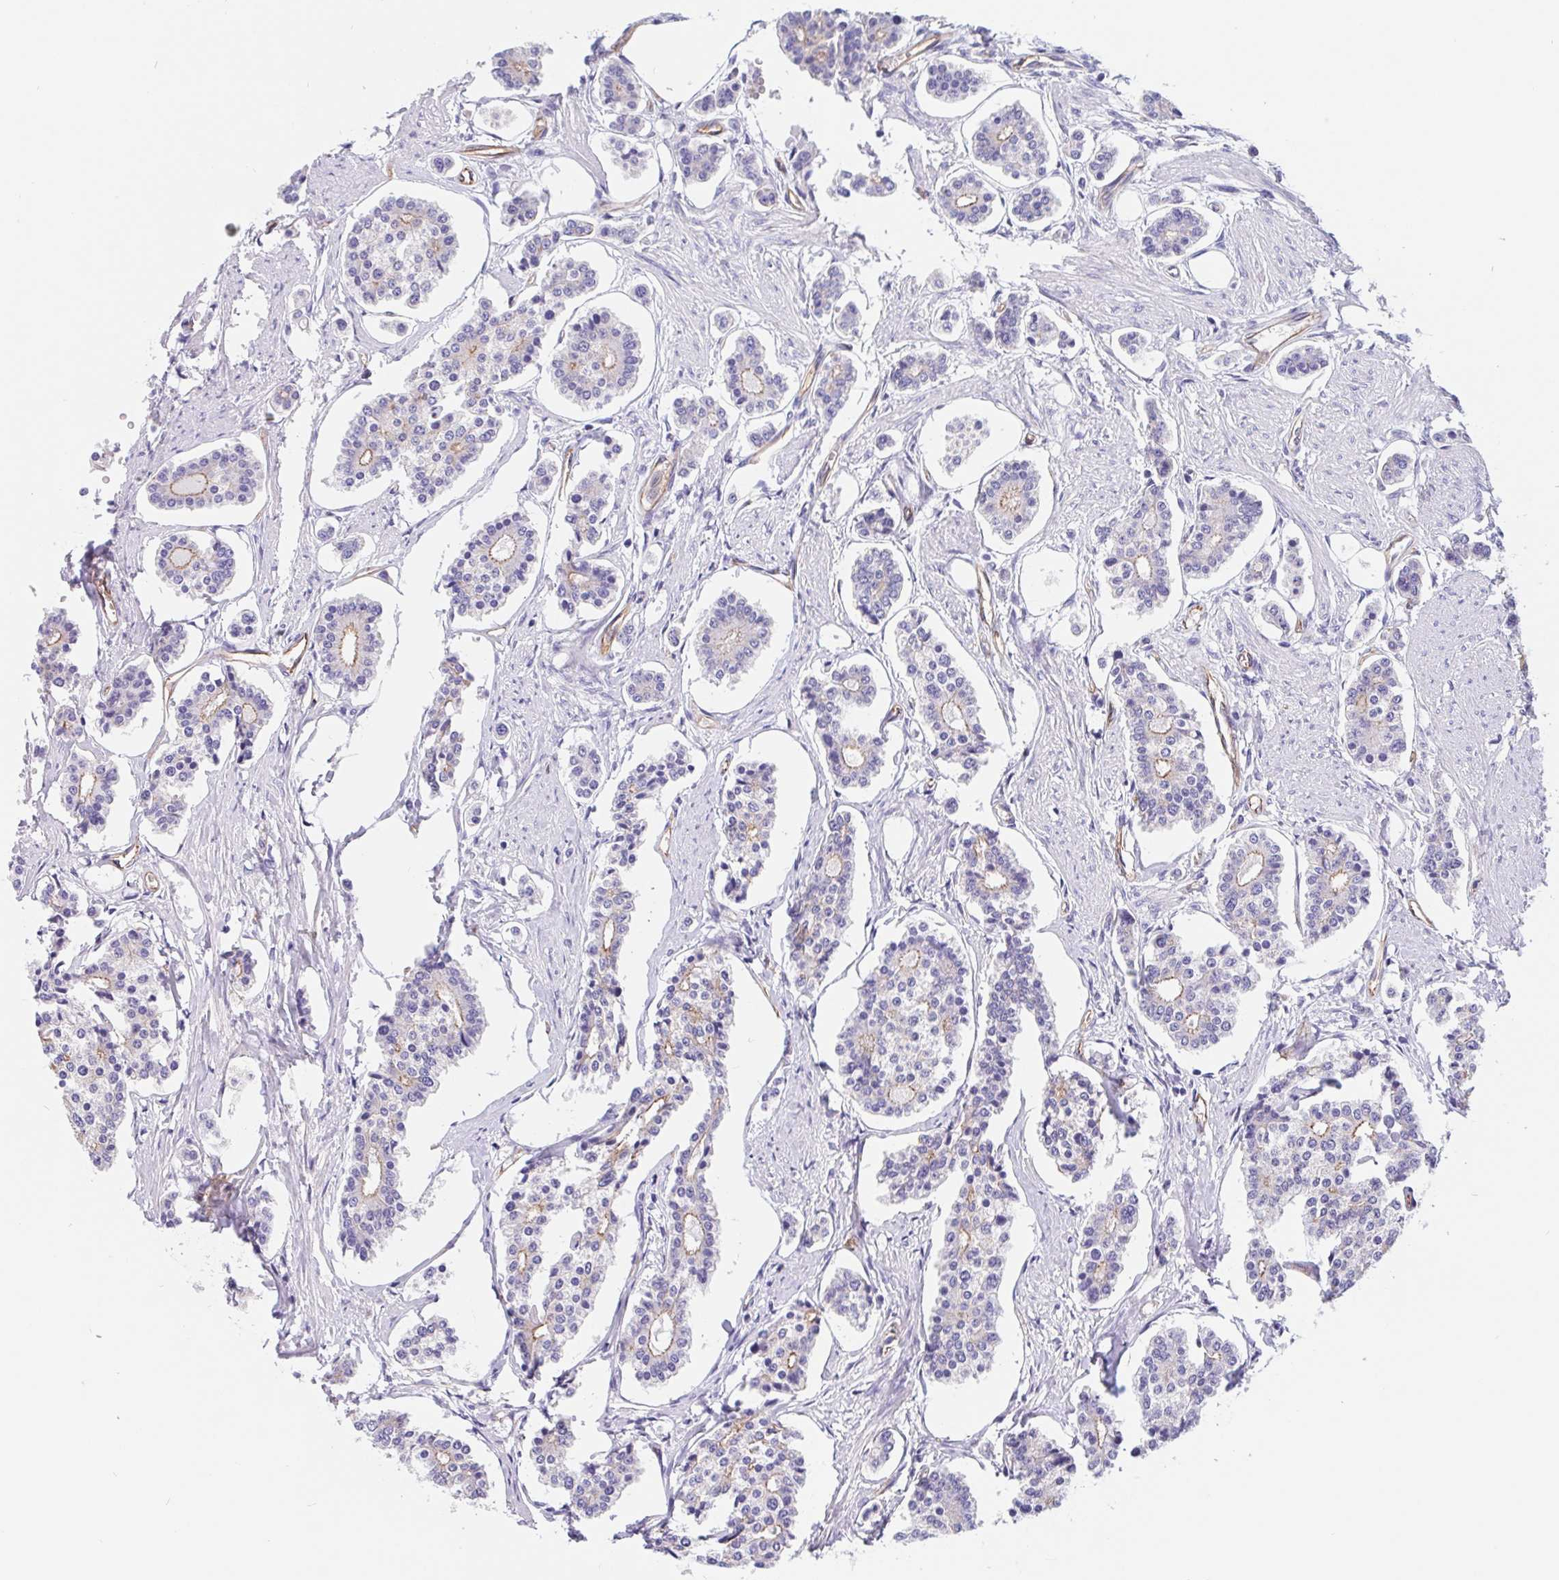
{"staining": {"intensity": "weak", "quantity": "<25%", "location": "cytoplasmic/membranous"}, "tissue": "carcinoid", "cell_type": "Tumor cells", "image_type": "cancer", "snomed": [{"axis": "morphology", "description": "Carcinoid, malignant, NOS"}, {"axis": "topography", "description": "Small intestine"}], "caption": "Protein analysis of malignant carcinoid demonstrates no significant positivity in tumor cells.", "gene": "LIMCH1", "patient": {"sex": "female", "age": 65}}